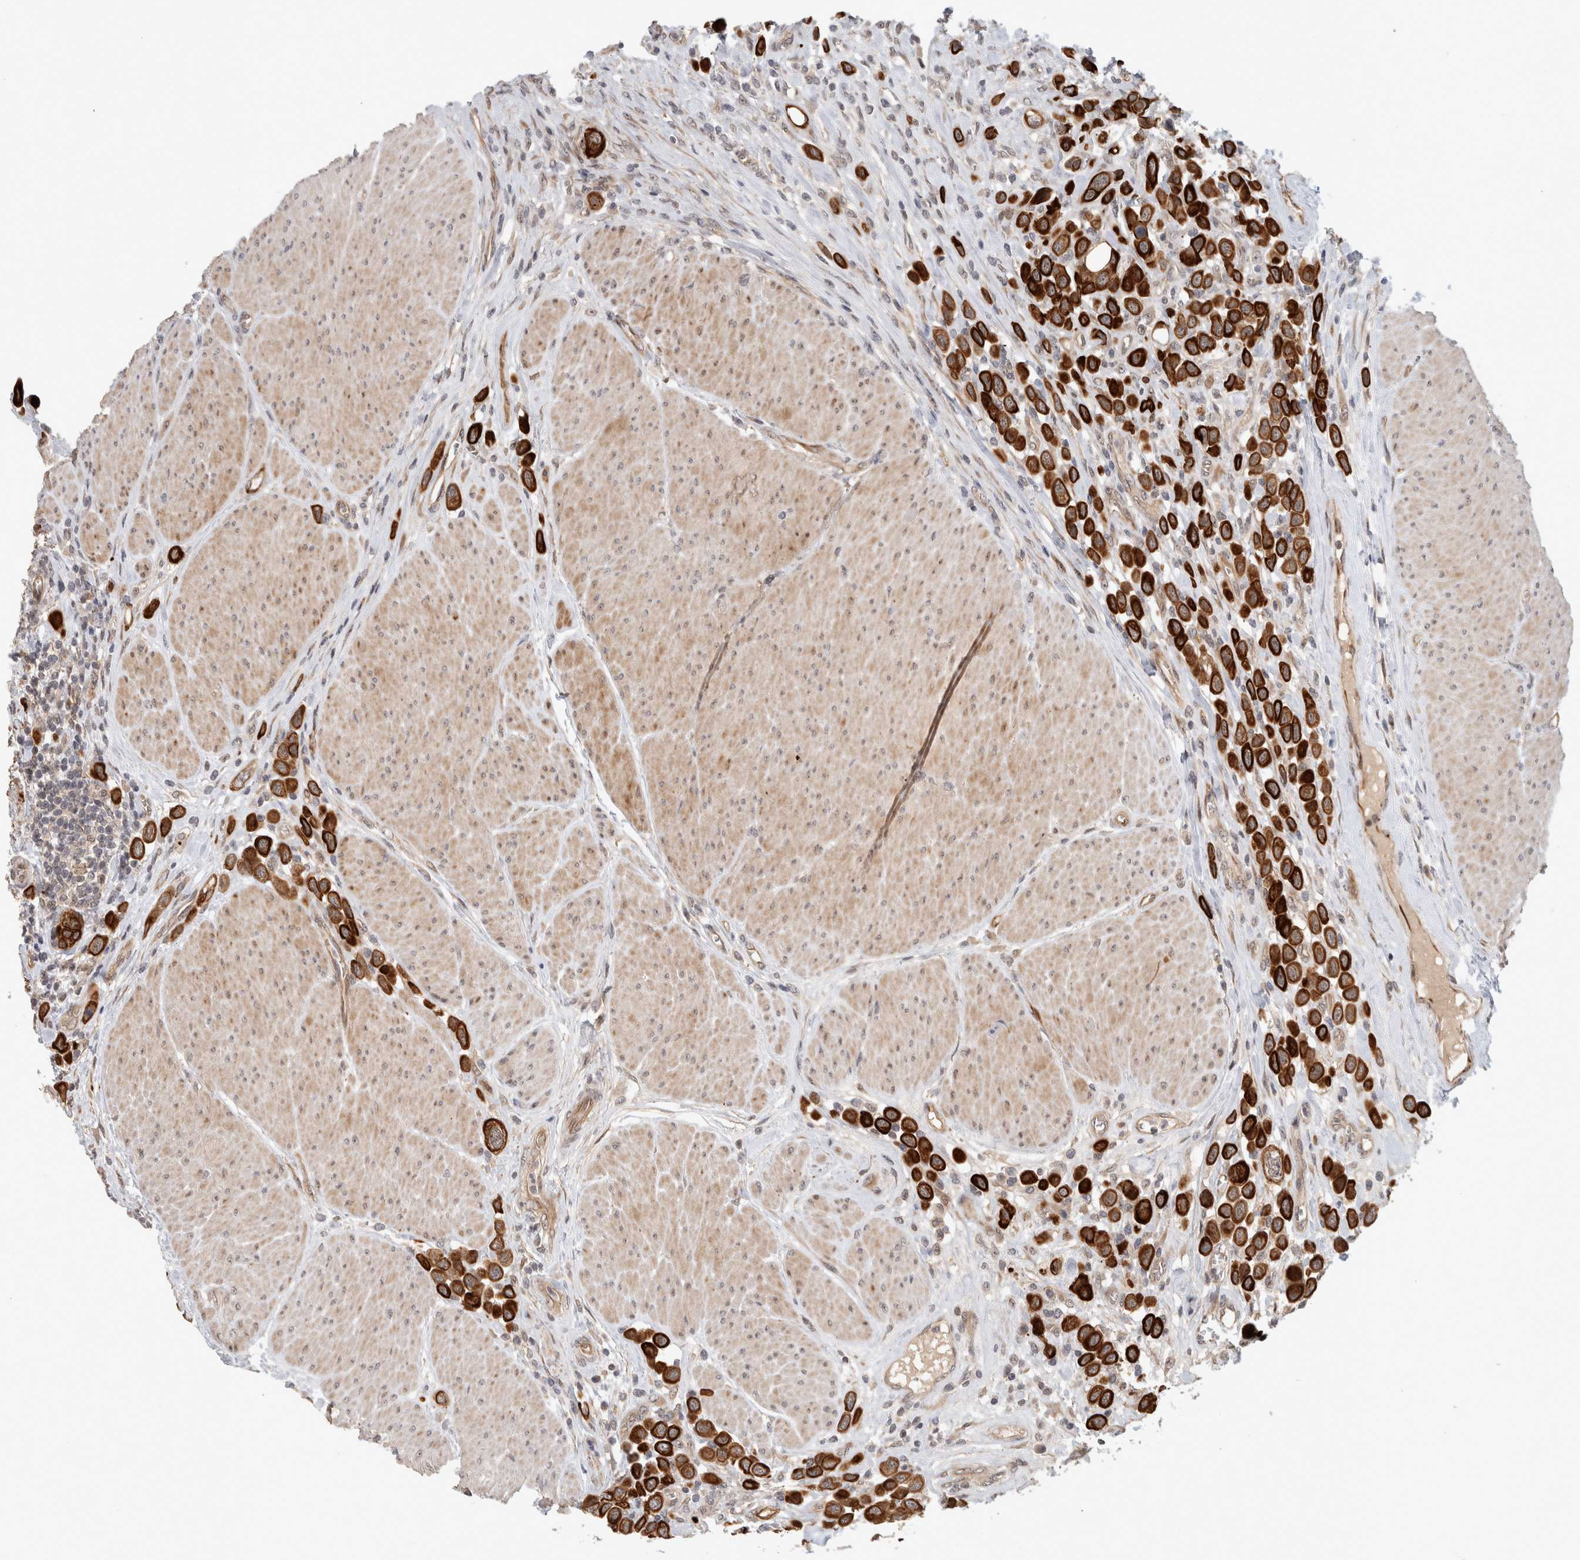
{"staining": {"intensity": "strong", "quantity": ">75%", "location": "cytoplasmic/membranous"}, "tissue": "urothelial cancer", "cell_type": "Tumor cells", "image_type": "cancer", "snomed": [{"axis": "morphology", "description": "Urothelial carcinoma, High grade"}, {"axis": "topography", "description": "Urinary bladder"}], "caption": "Protein expression analysis of human urothelial carcinoma (high-grade) reveals strong cytoplasmic/membranous positivity in approximately >75% of tumor cells.", "gene": "CRISPLD1", "patient": {"sex": "male", "age": 50}}